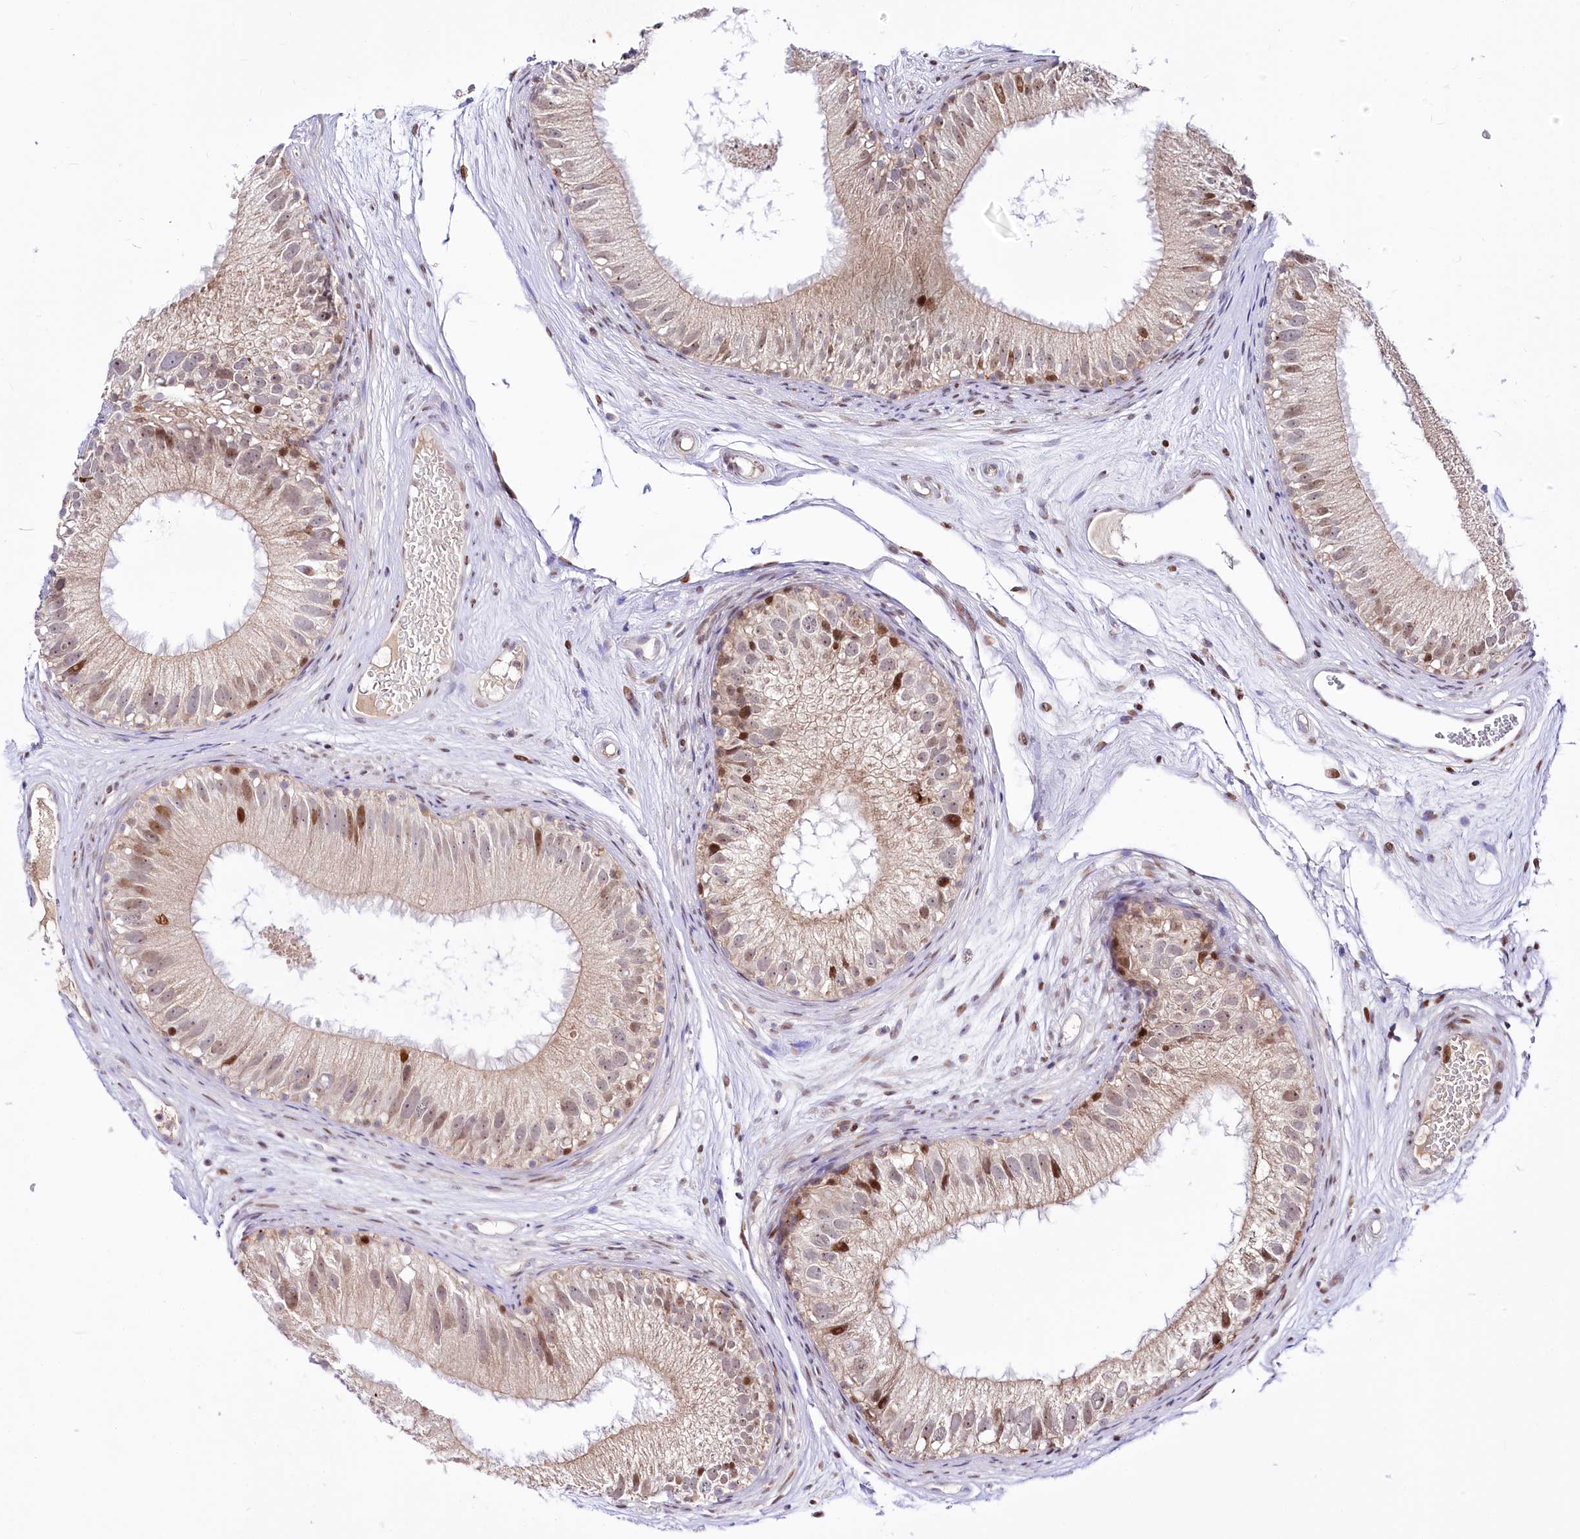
{"staining": {"intensity": "moderate", "quantity": "25%-75%", "location": "cytoplasmic/membranous,nuclear"}, "tissue": "epididymis", "cell_type": "Glandular cells", "image_type": "normal", "snomed": [{"axis": "morphology", "description": "Normal tissue, NOS"}, {"axis": "topography", "description": "Epididymis"}], "caption": "Human epididymis stained with a brown dye displays moderate cytoplasmic/membranous,nuclear positive expression in approximately 25%-75% of glandular cells.", "gene": "ZFYVE27", "patient": {"sex": "male", "age": 77}}